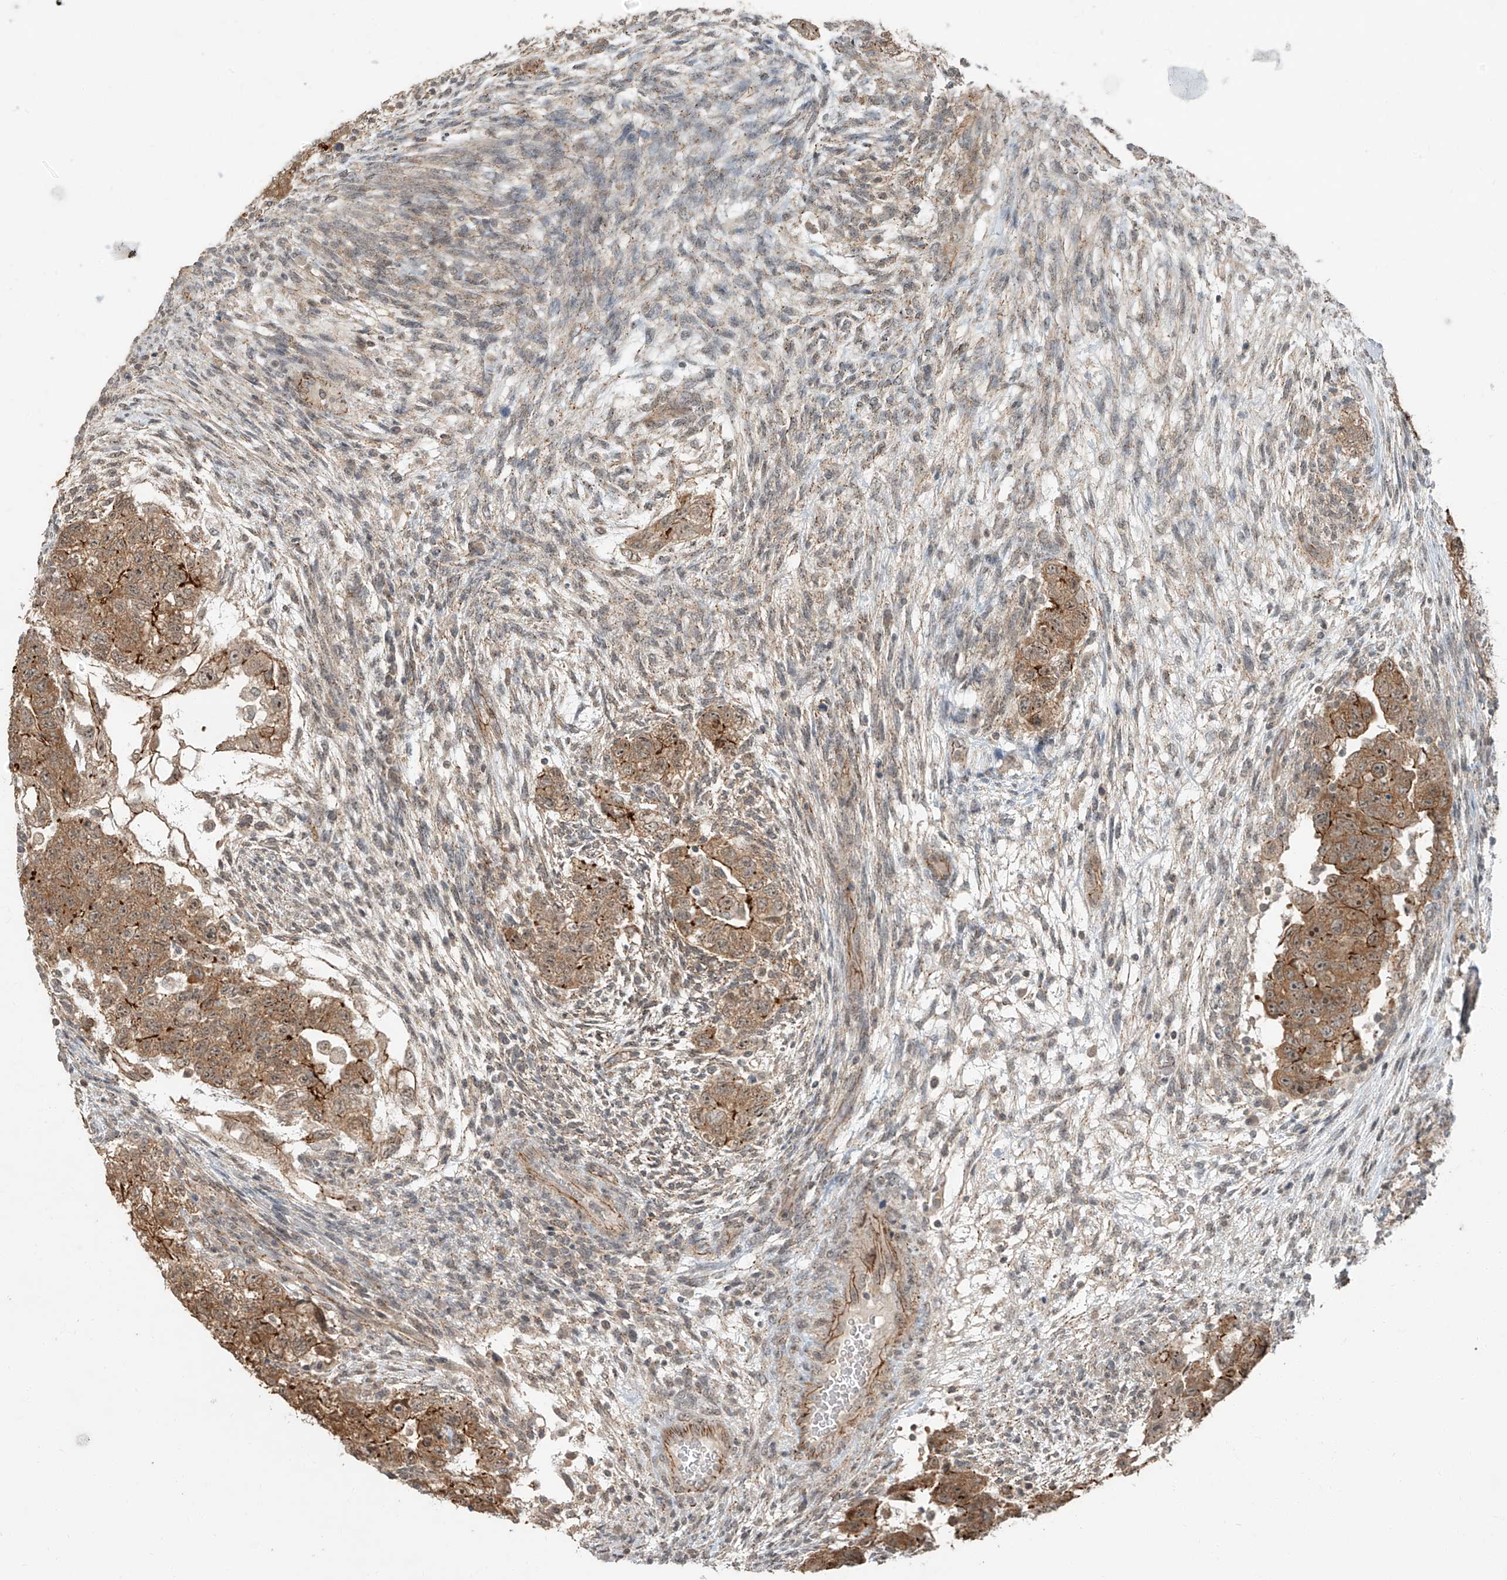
{"staining": {"intensity": "moderate", "quantity": ">75%", "location": "cytoplasmic/membranous"}, "tissue": "testis cancer", "cell_type": "Tumor cells", "image_type": "cancer", "snomed": [{"axis": "morphology", "description": "Carcinoma, Embryonal, NOS"}, {"axis": "topography", "description": "Testis"}], "caption": "IHC photomicrograph of neoplastic tissue: testis cancer stained using immunohistochemistry reveals medium levels of moderate protein expression localized specifically in the cytoplasmic/membranous of tumor cells, appearing as a cytoplasmic/membranous brown color.", "gene": "ZNF16", "patient": {"sex": "male", "age": 36}}